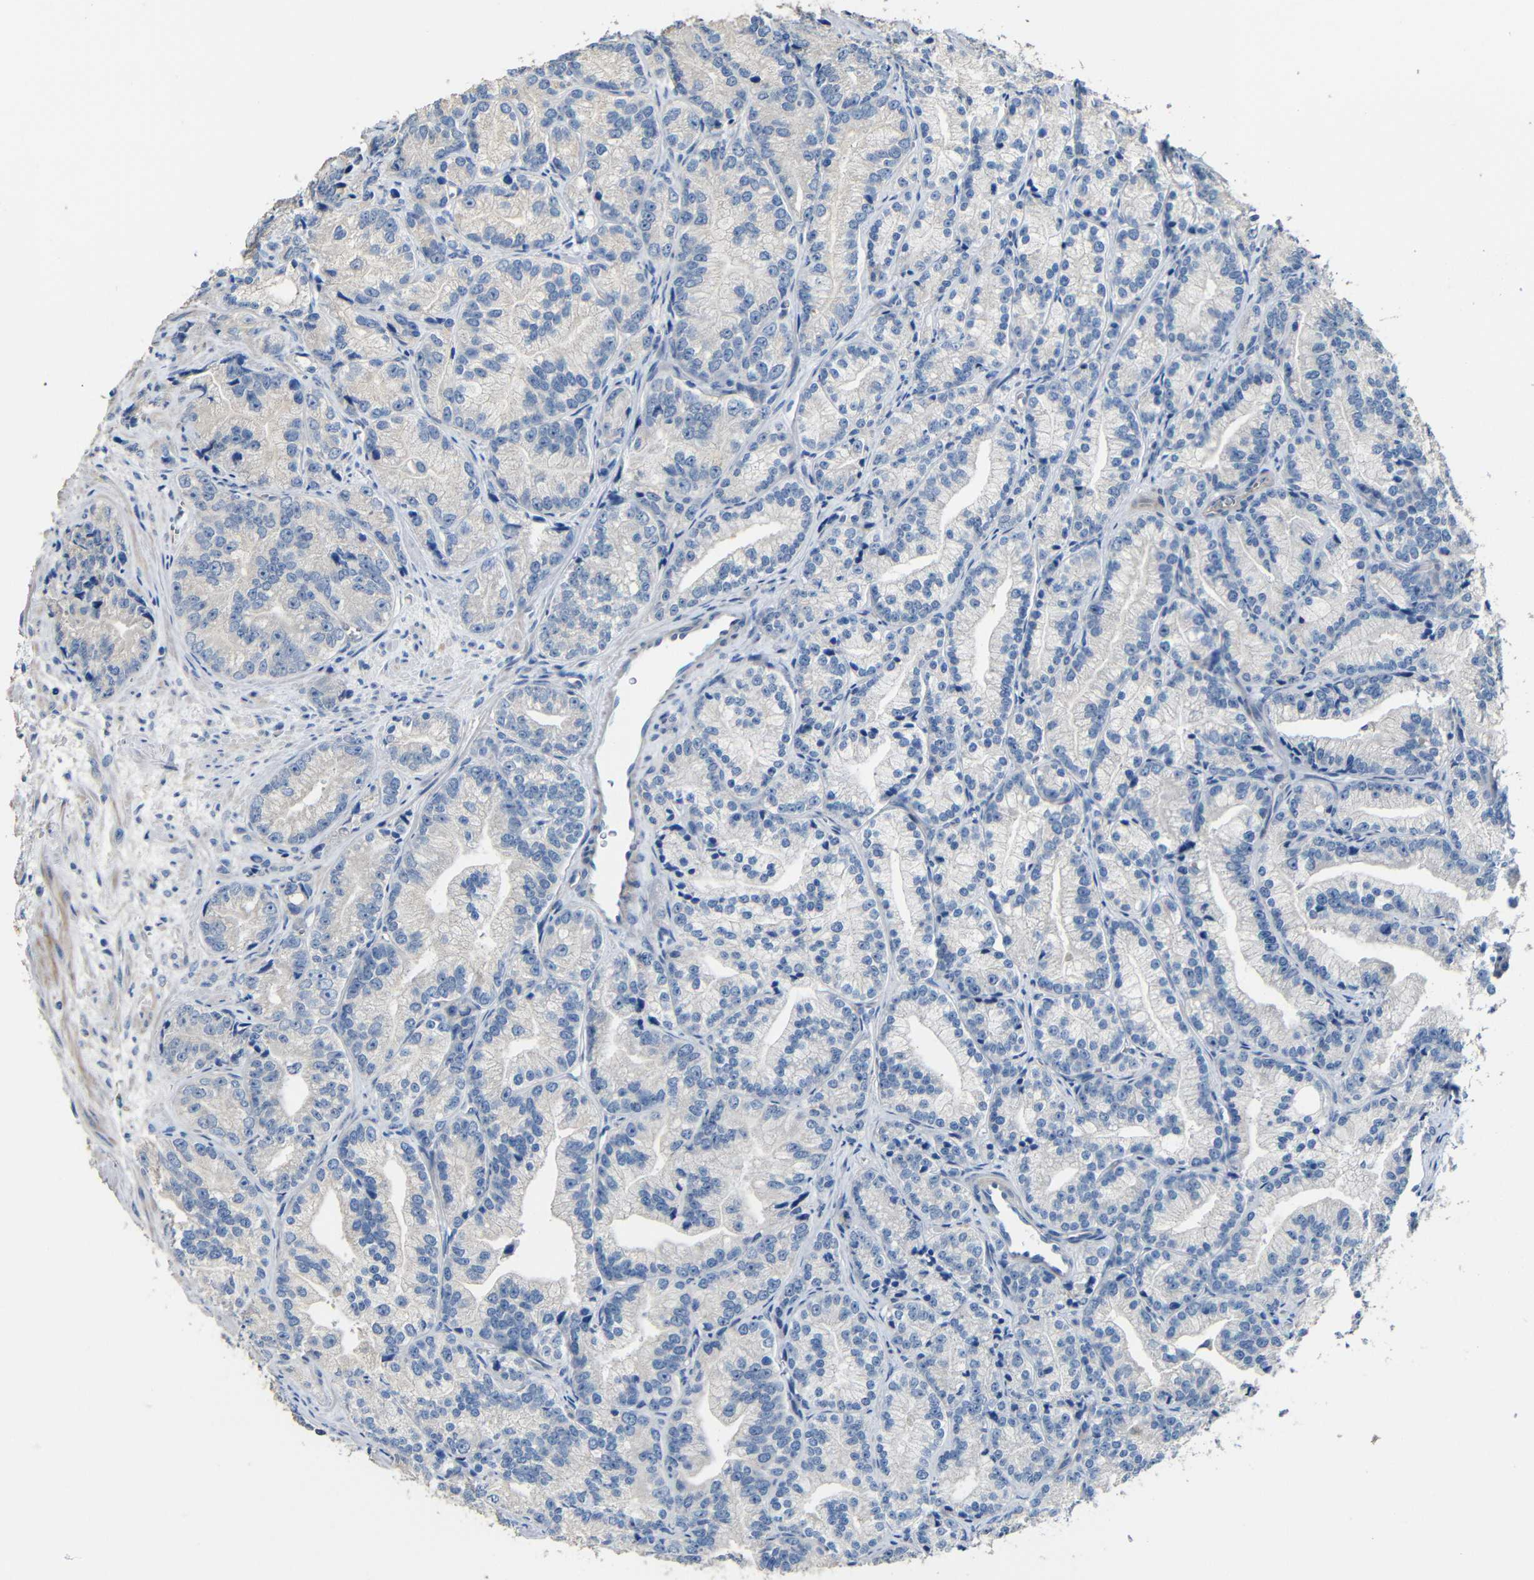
{"staining": {"intensity": "negative", "quantity": "none", "location": "none"}, "tissue": "prostate cancer", "cell_type": "Tumor cells", "image_type": "cancer", "snomed": [{"axis": "morphology", "description": "Adenocarcinoma, Low grade"}, {"axis": "topography", "description": "Prostate"}], "caption": "Tumor cells show no significant positivity in prostate cancer.", "gene": "ACKR2", "patient": {"sex": "male", "age": 89}}